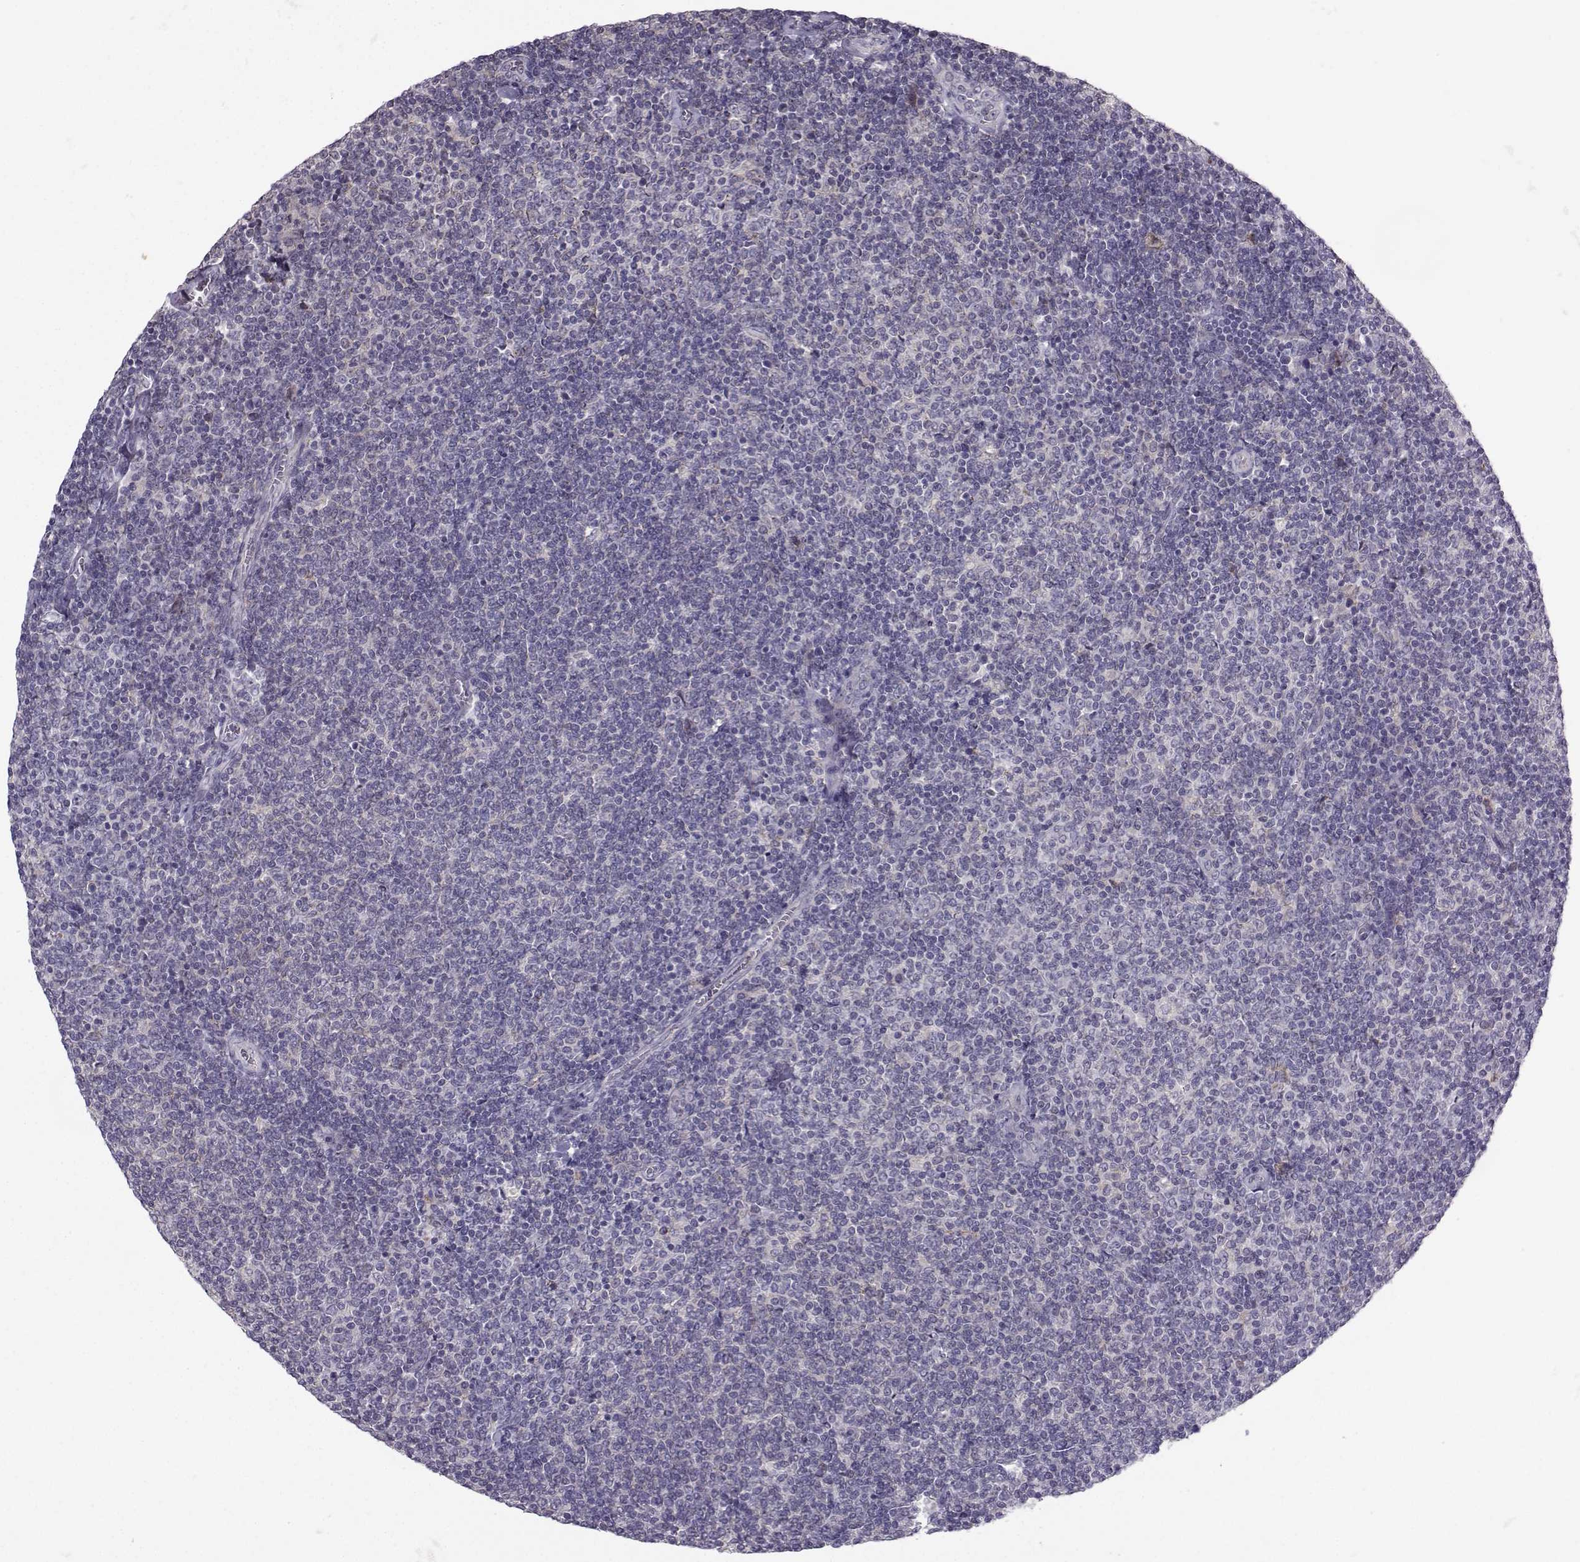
{"staining": {"intensity": "negative", "quantity": "none", "location": "none"}, "tissue": "lymphoma", "cell_type": "Tumor cells", "image_type": "cancer", "snomed": [{"axis": "morphology", "description": "Malignant lymphoma, non-Hodgkin's type, Low grade"}, {"axis": "topography", "description": "Lymph node"}], "caption": "Tumor cells are negative for protein expression in human lymphoma. (Stains: DAB (3,3'-diaminobenzidine) immunohistochemistry (IHC) with hematoxylin counter stain, Microscopy: brightfield microscopy at high magnification).", "gene": "FCAMR", "patient": {"sex": "male", "age": 52}}